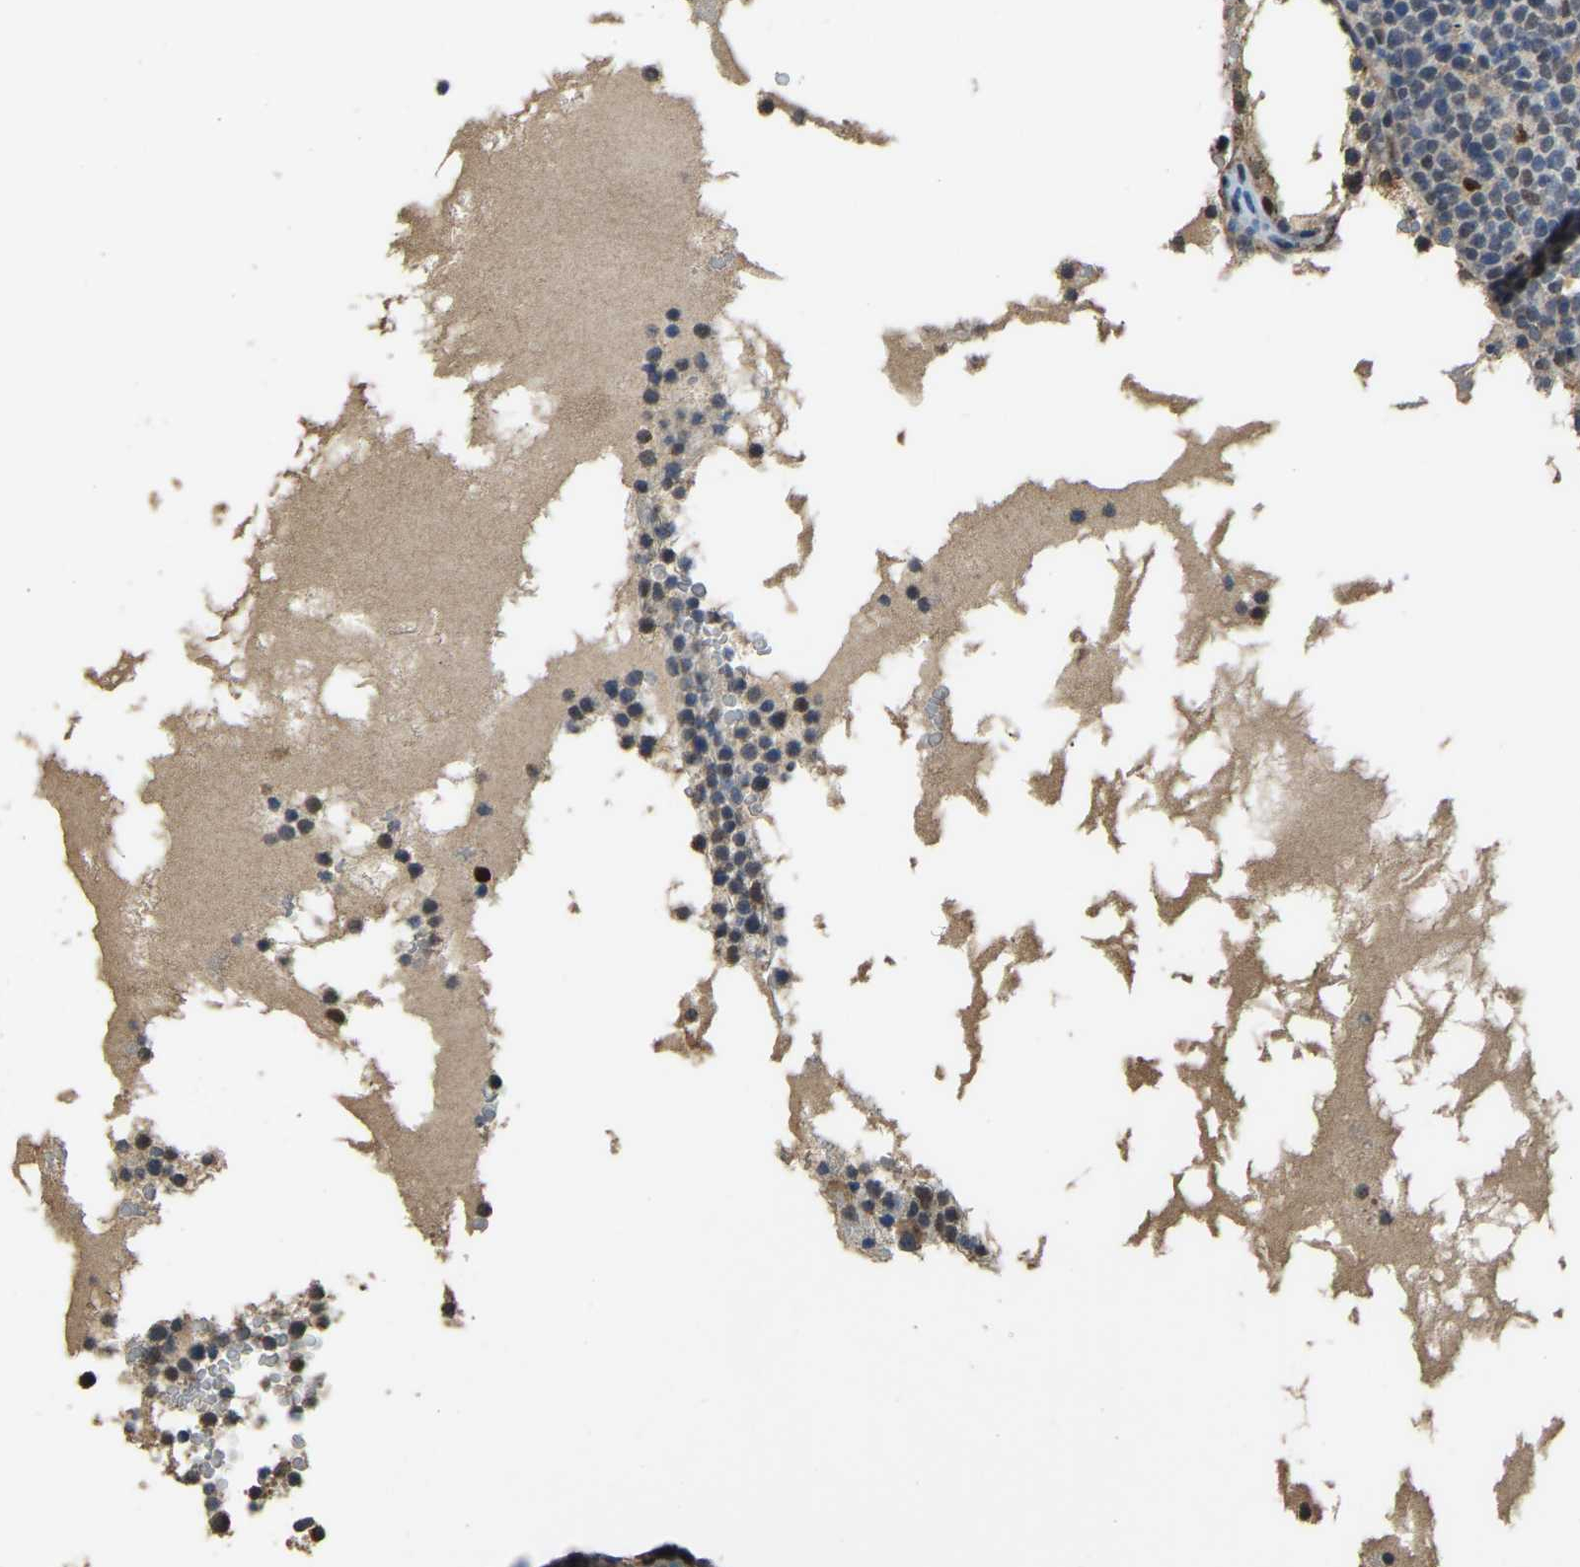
{"staining": {"intensity": "negative", "quantity": "none", "location": "none"}, "tissue": "lymphoma", "cell_type": "Tumor cells", "image_type": "cancer", "snomed": [{"axis": "morphology", "description": "Malignant lymphoma, non-Hodgkin's type, High grade"}, {"axis": "topography", "description": "Lymph node"}], "caption": "Tumor cells show no significant protein positivity in high-grade malignant lymphoma, non-Hodgkin's type.", "gene": "NANS", "patient": {"sex": "male", "age": 61}}